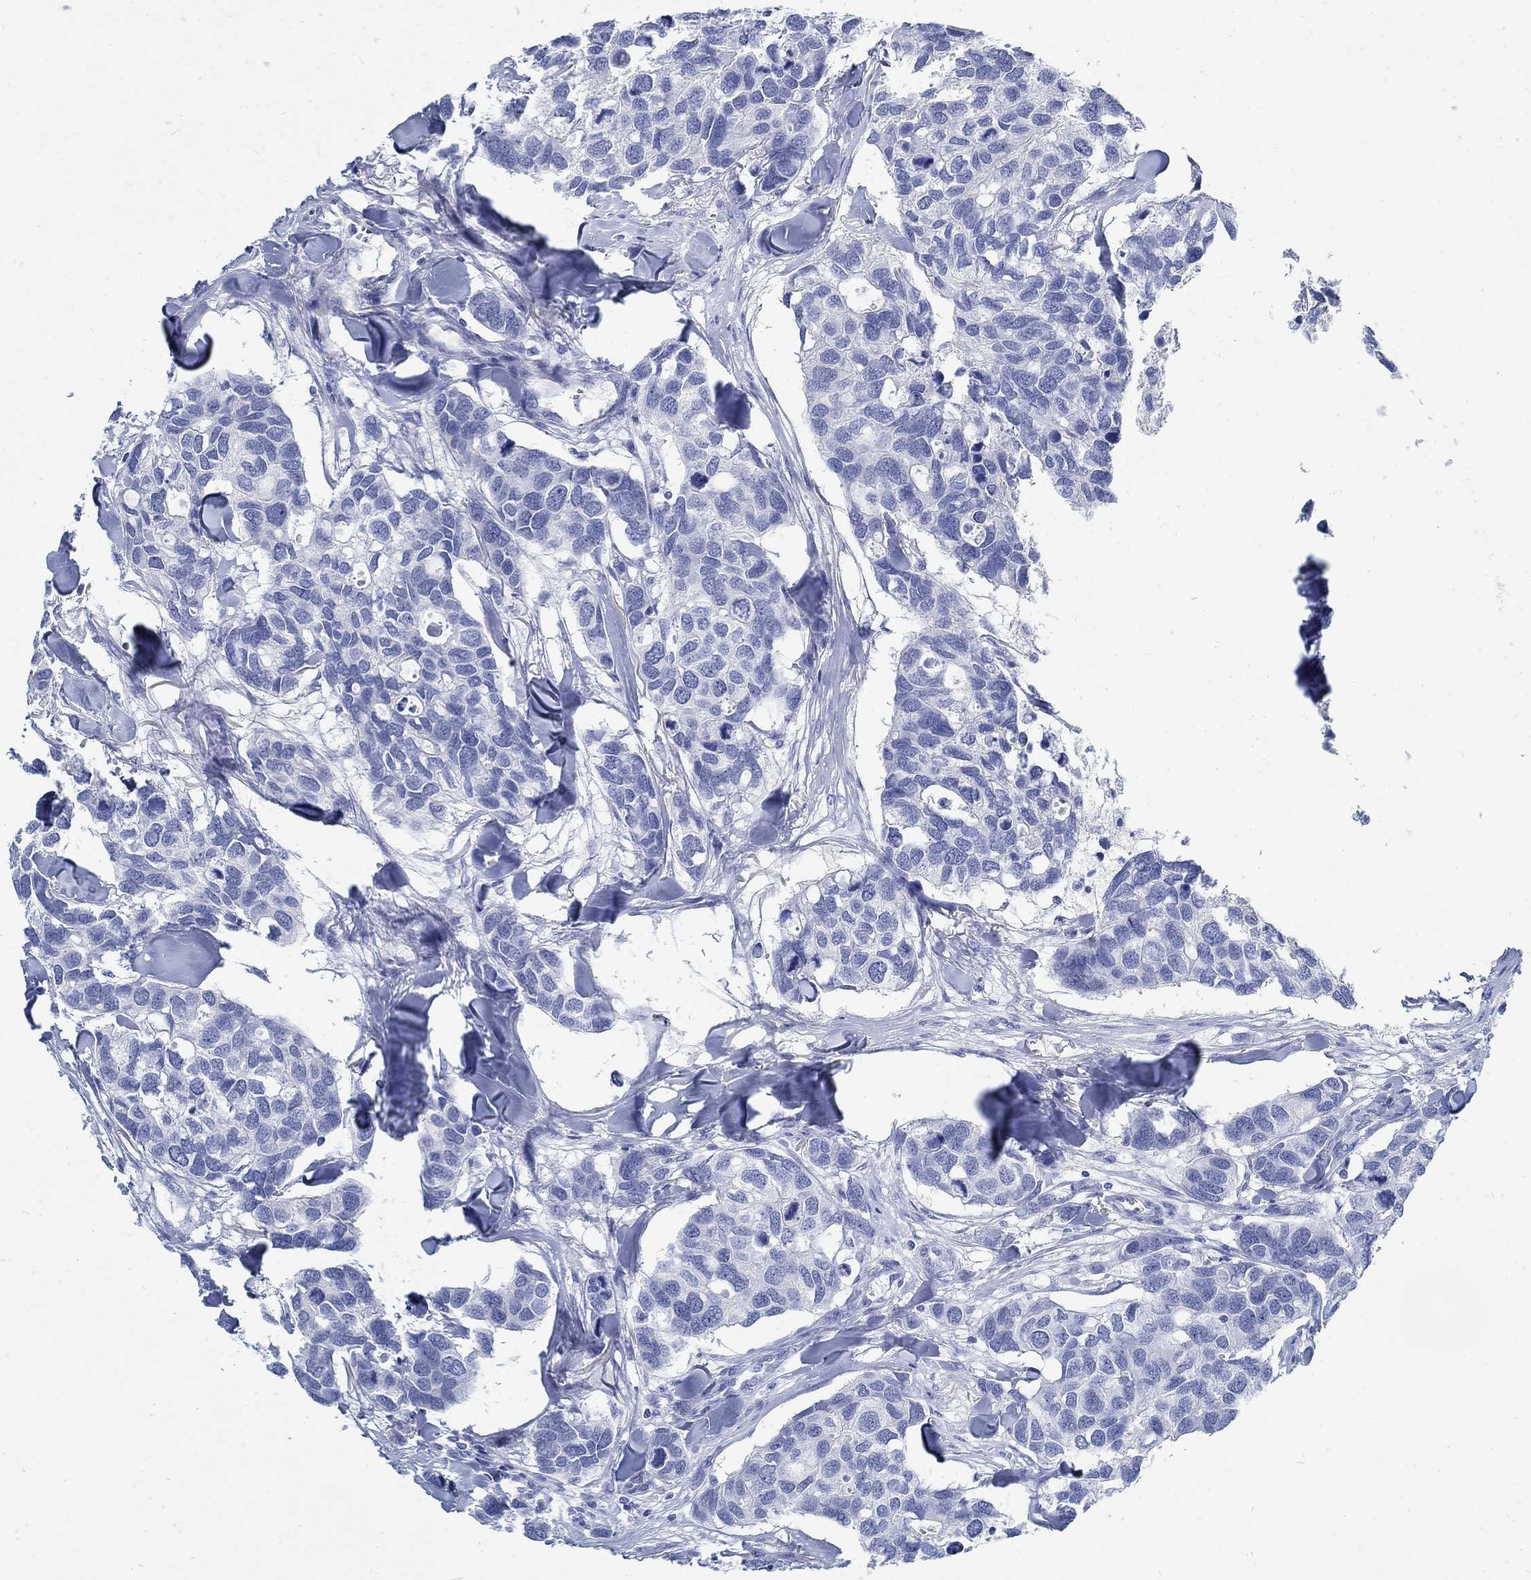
{"staining": {"intensity": "negative", "quantity": "none", "location": "none"}, "tissue": "breast cancer", "cell_type": "Tumor cells", "image_type": "cancer", "snomed": [{"axis": "morphology", "description": "Duct carcinoma"}, {"axis": "topography", "description": "Breast"}], "caption": "Breast intraductal carcinoma was stained to show a protein in brown. There is no significant staining in tumor cells.", "gene": "RBM20", "patient": {"sex": "female", "age": 83}}